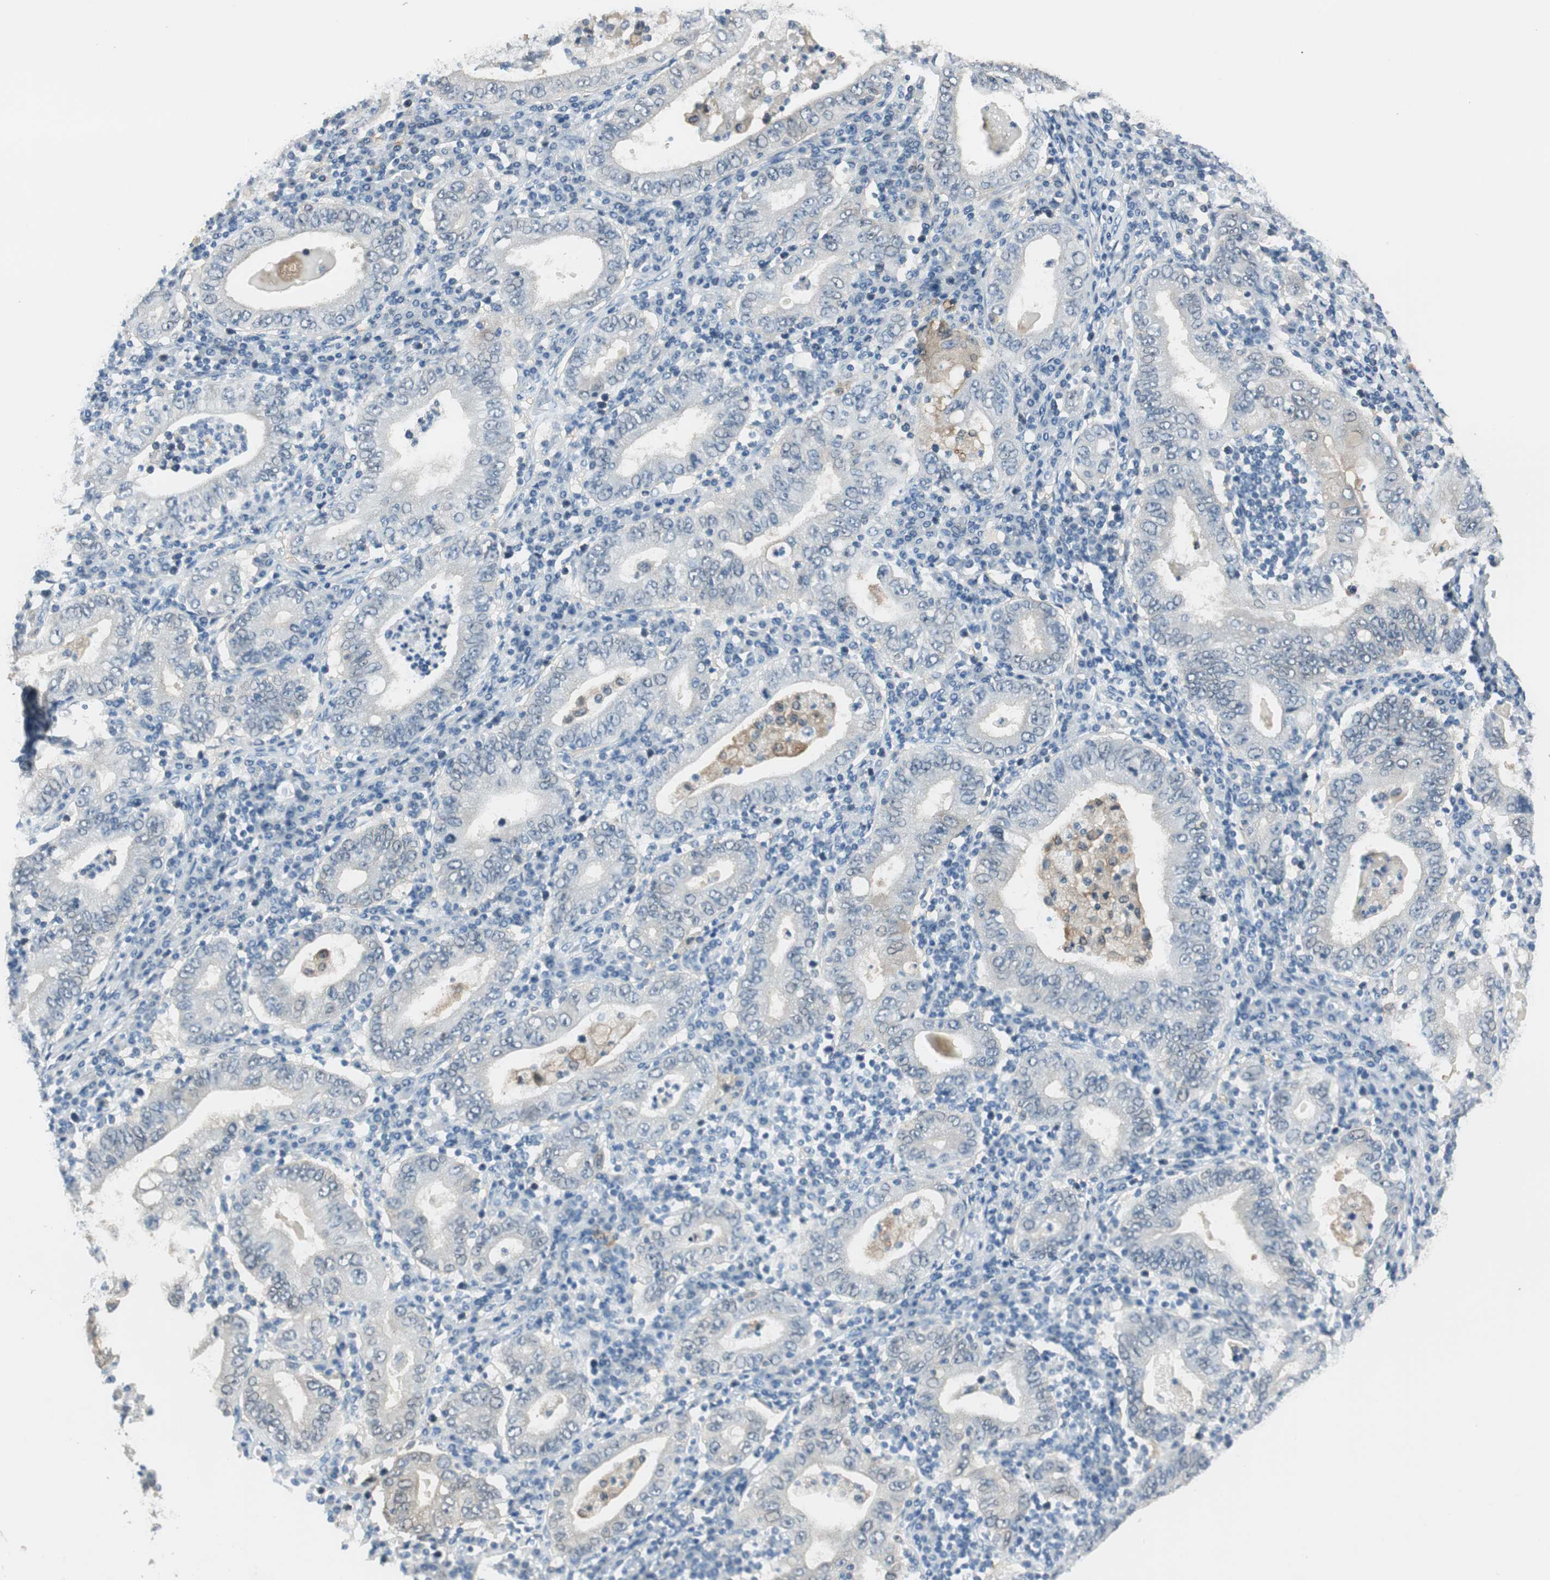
{"staining": {"intensity": "weak", "quantity": "25%-75%", "location": "cytoplasmic/membranous"}, "tissue": "stomach cancer", "cell_type": "Tumor cells", "image_type": "cancer", "snomed": [{"axis": "morphology", "description": "Normal tissue, NOS"}, {"axis": "morphology", "description": "Adenocarcinoma, NOS"}, {"axis": "topography", "description": "Esophagus"}, {"axis": "topography", "description": "Stomach, upper"}, {"axis": "topography", "description": "Peripheral nerve tissue"}], "caption": "Approximately 25%-75% of tumor cells in stomach cancer (adenocarcinoma) demonstrate weak cytoplasmic/membranous protein staining as visualized by brown immunohistochemical staining.", "gene": "MSTO1", "patient": {"sex": "male", "age": 62}}